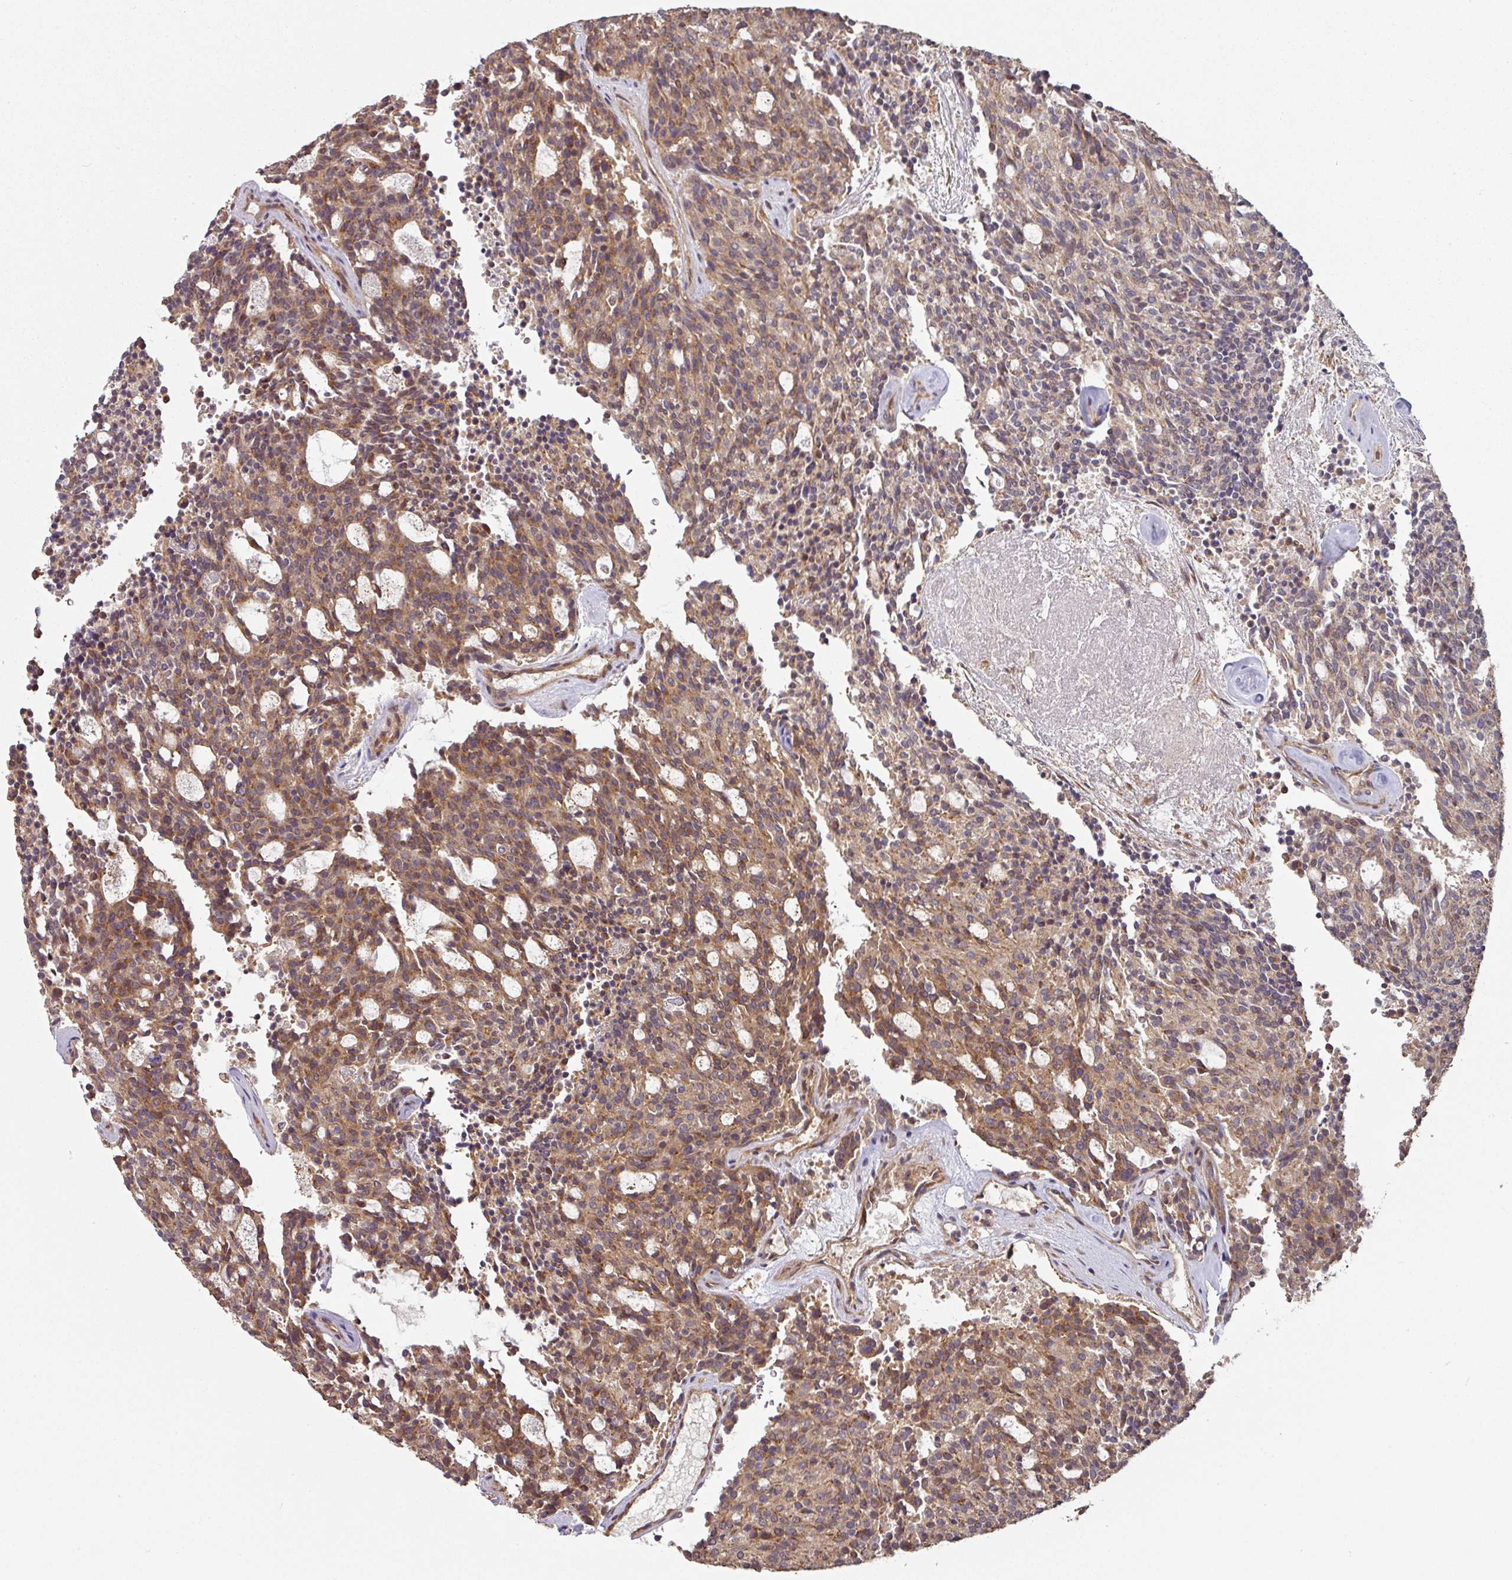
{"staining": {"intensity": "moderate", "quantity": ">75%", "location": "cytoplasmic/membranous"}, "tissue": "carcinoid", "cell_type": "Tumor cells", "image_type": "cancer", "snomed": [{"axis": "morphology", "description": "Carcinoid, malignant, NOS"}, {"axis": "topography", "description": "Pancreas"}], "caption": "Carcinoid (malignant) stained with DAB IHC displays medium levels of moderate cytoplasmic/membranous staining in approximately >75% of tumor cells.", "gene": "SIK1", "patient": {"sex": "female", "age": 54}}